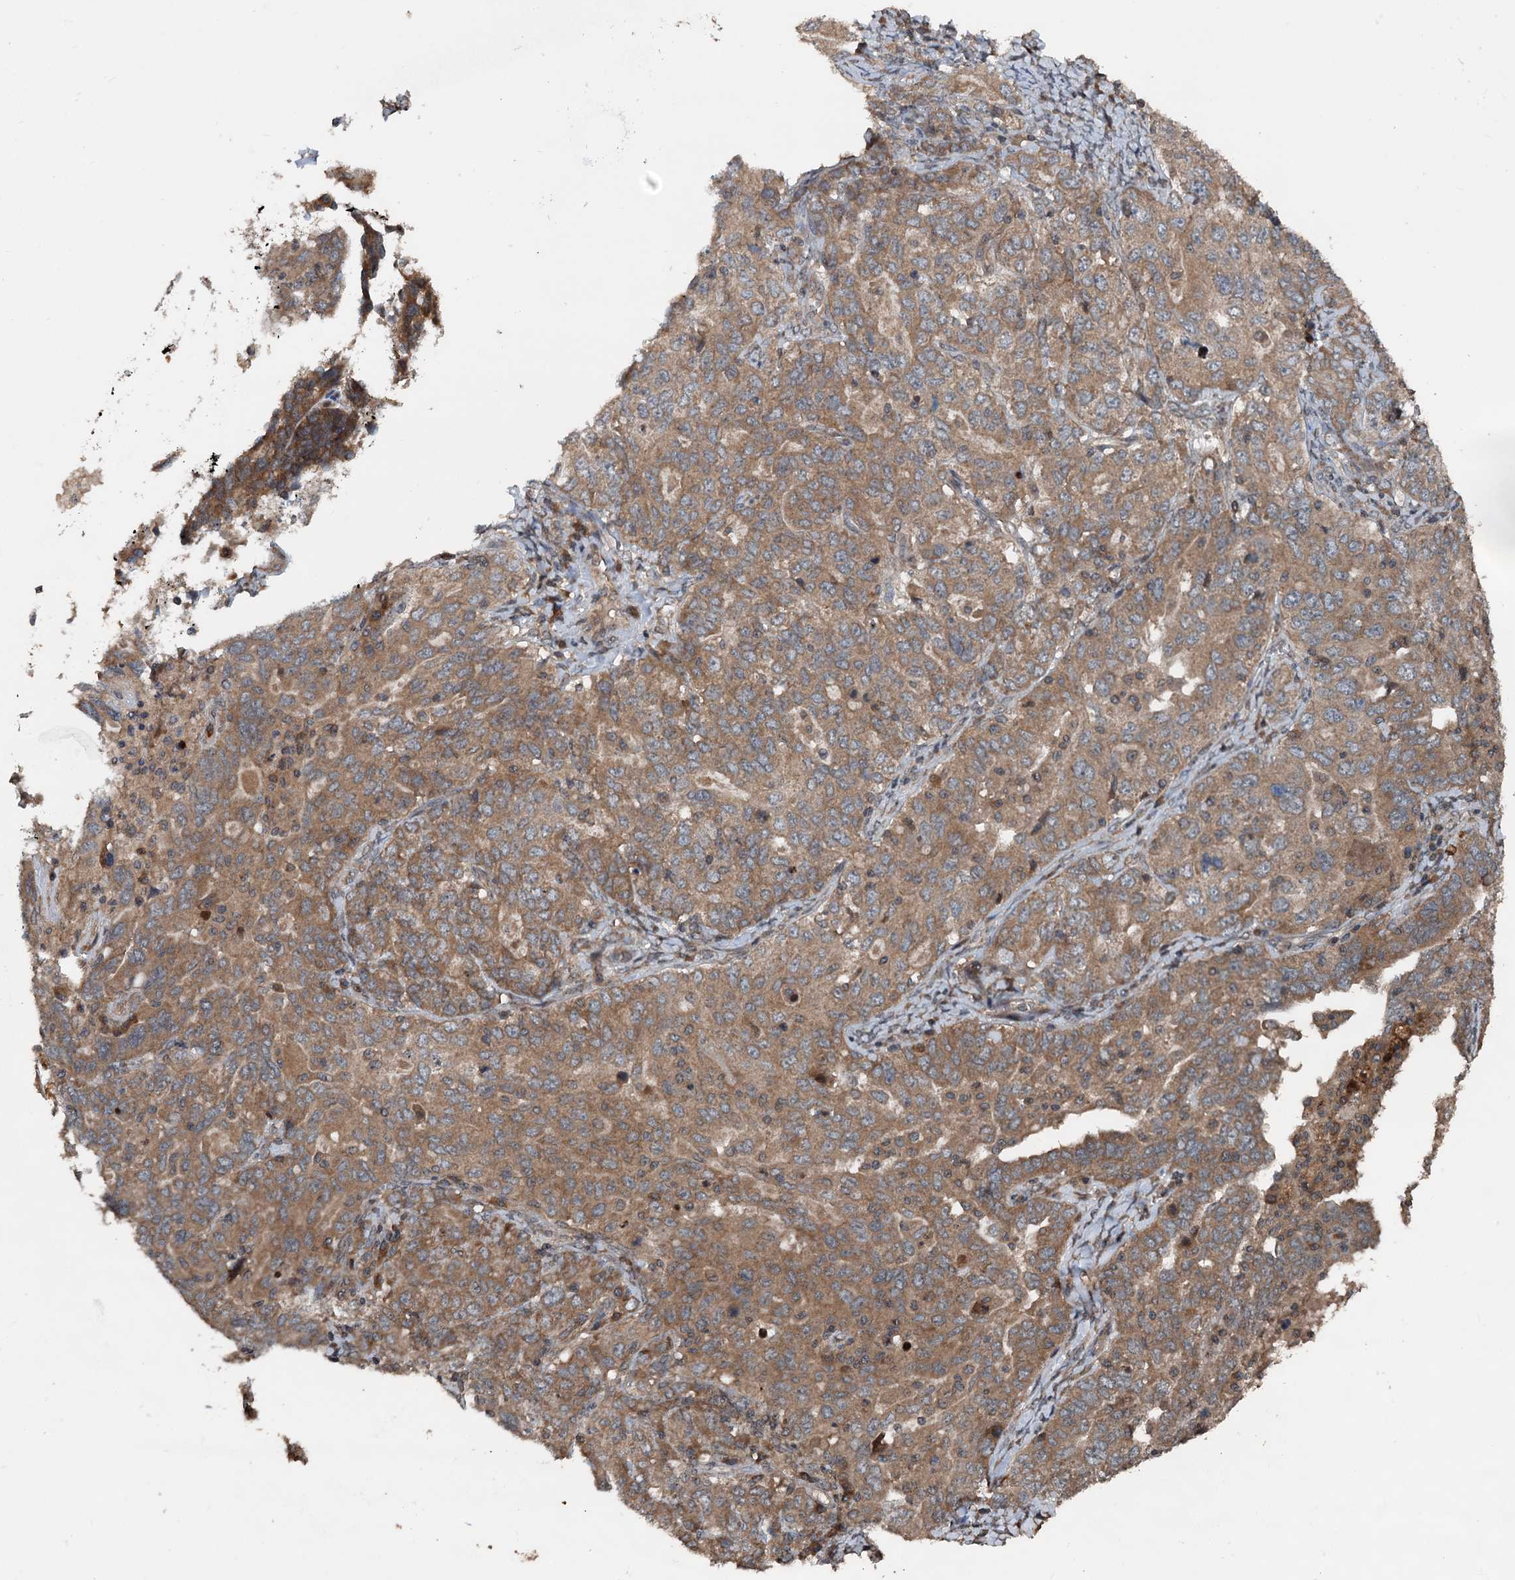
{"staining": {"intensity": "moderate", "quantity": ">75%", "location": "cytoplasmic/membranous"}, "tissue": "ovarian cancer", "cell_type": "Tumor cells", "image_type": "cancer", "snomed": [{"axis": "morphology", "description": "Carcinoma, endometroid"}, {"axis": "topography", "description": "Ovary"}], "caption": "Approximately >75% of tumor cells in human ovarian cancer (endometroid carcinoma) exhibit moderate cytoplasmic/membranous protein positivity as visualized by brown immunohistochemical staining.", "gene": "N4BP2L2", "patient": {"sex": "female", "age": 62}}